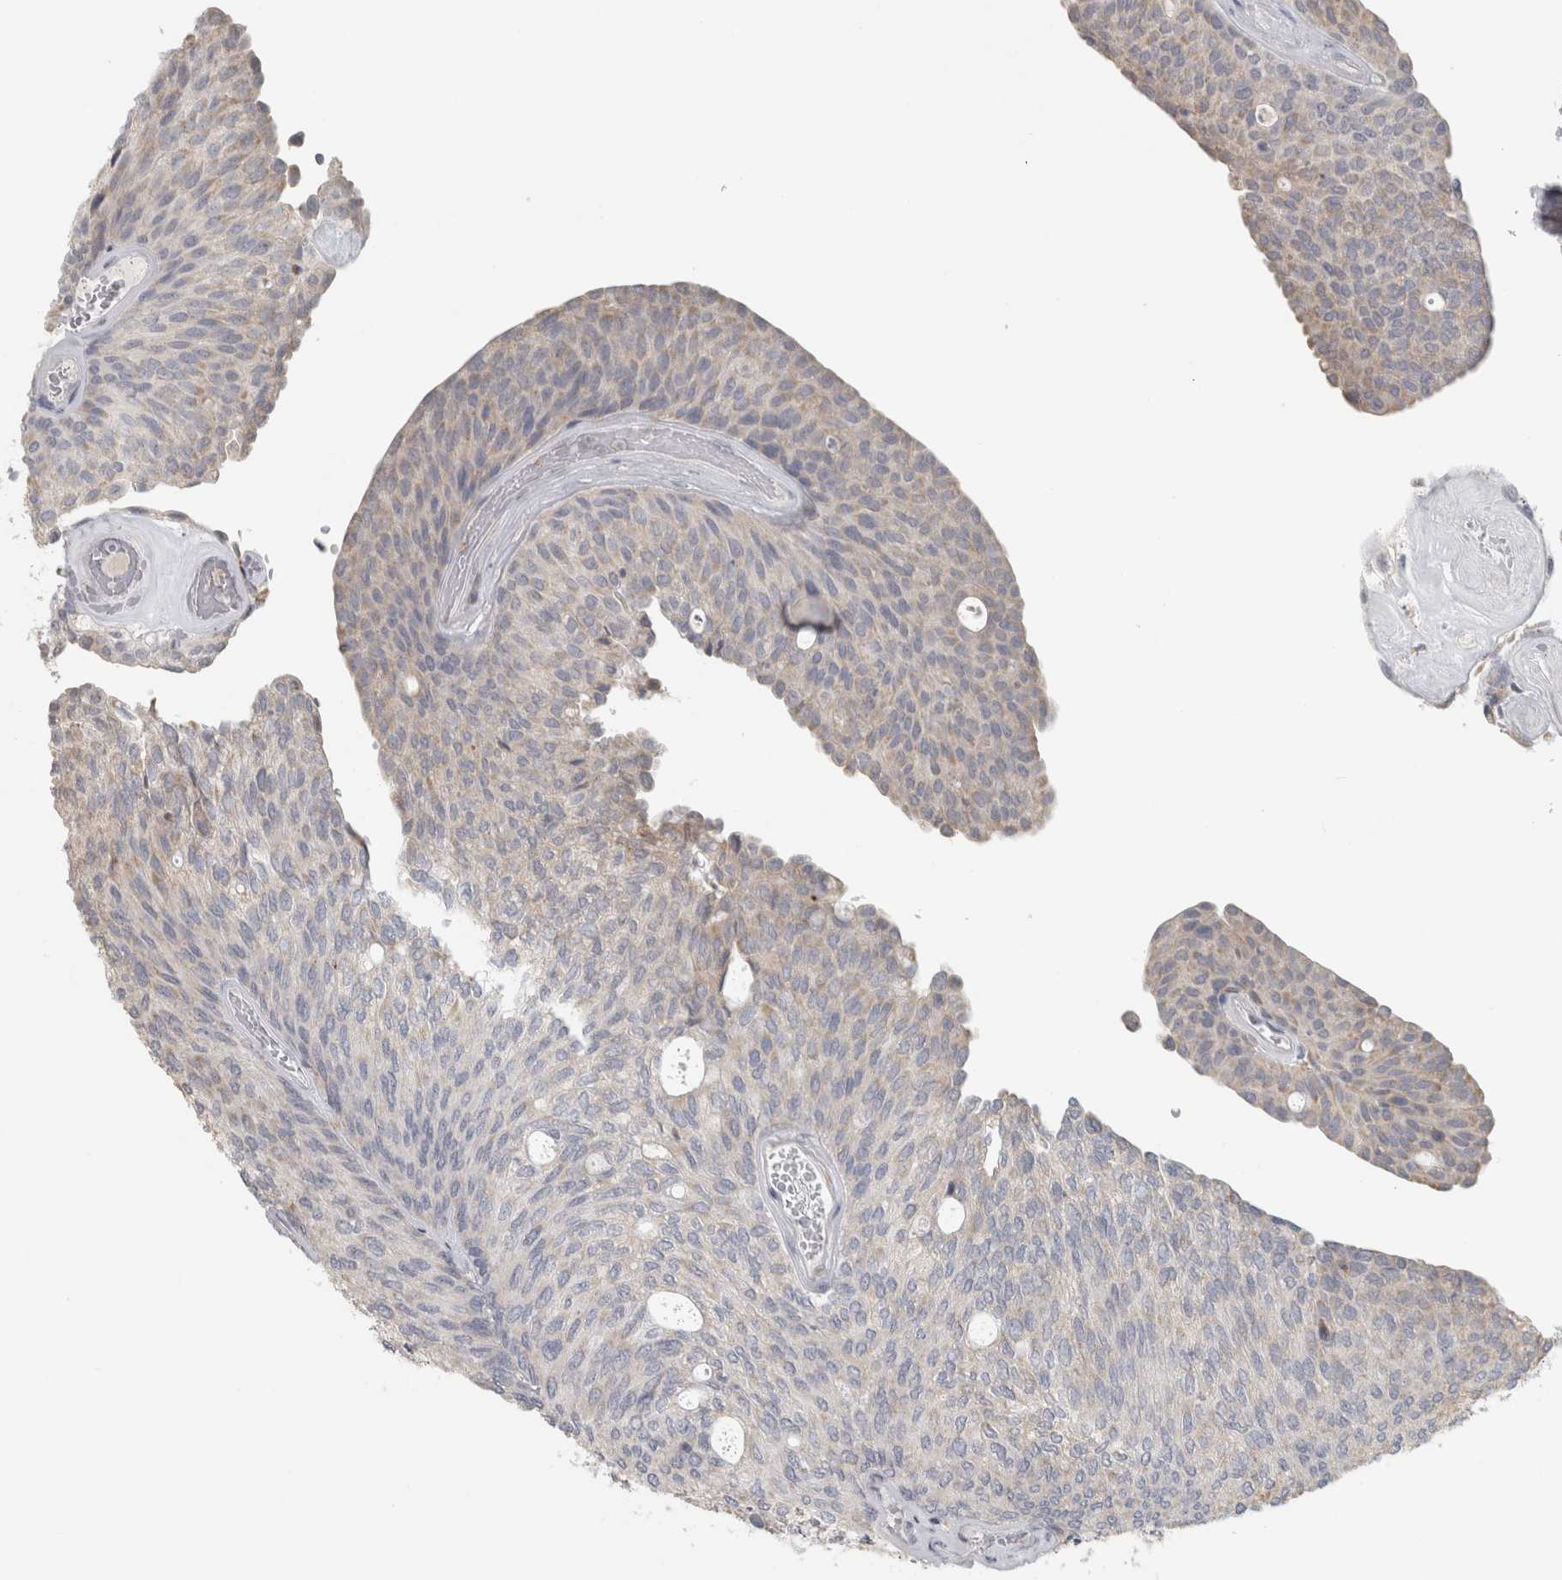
{"staining": {"intensity": "negative", "quantity": "none", "location": "none"}, "tissue": "urothelial cancer", "cell_type": "Tumor cells", "image_type": "cancer", "snomed": [{"axis": "morphology", "description": "Urothelial carcinoma, Low grade"}, {"axis": "topography", "description": "Urinary bladder"}], "caption": "Immunohistochemistry photomicrograph of neoplastic tissue: urothelial carcinoma (low-grade) stained with DAB shows no significant protein expression in tumor cells. (Stains: DAB (3,3'-diaminobenzidine) immunohistochemistry with hematoxylin counter stain, Microscopy: brightfield microscopy at high magnification).", "gene": "PTPRN2", "patient": {"sex": "female", "age": 79}}